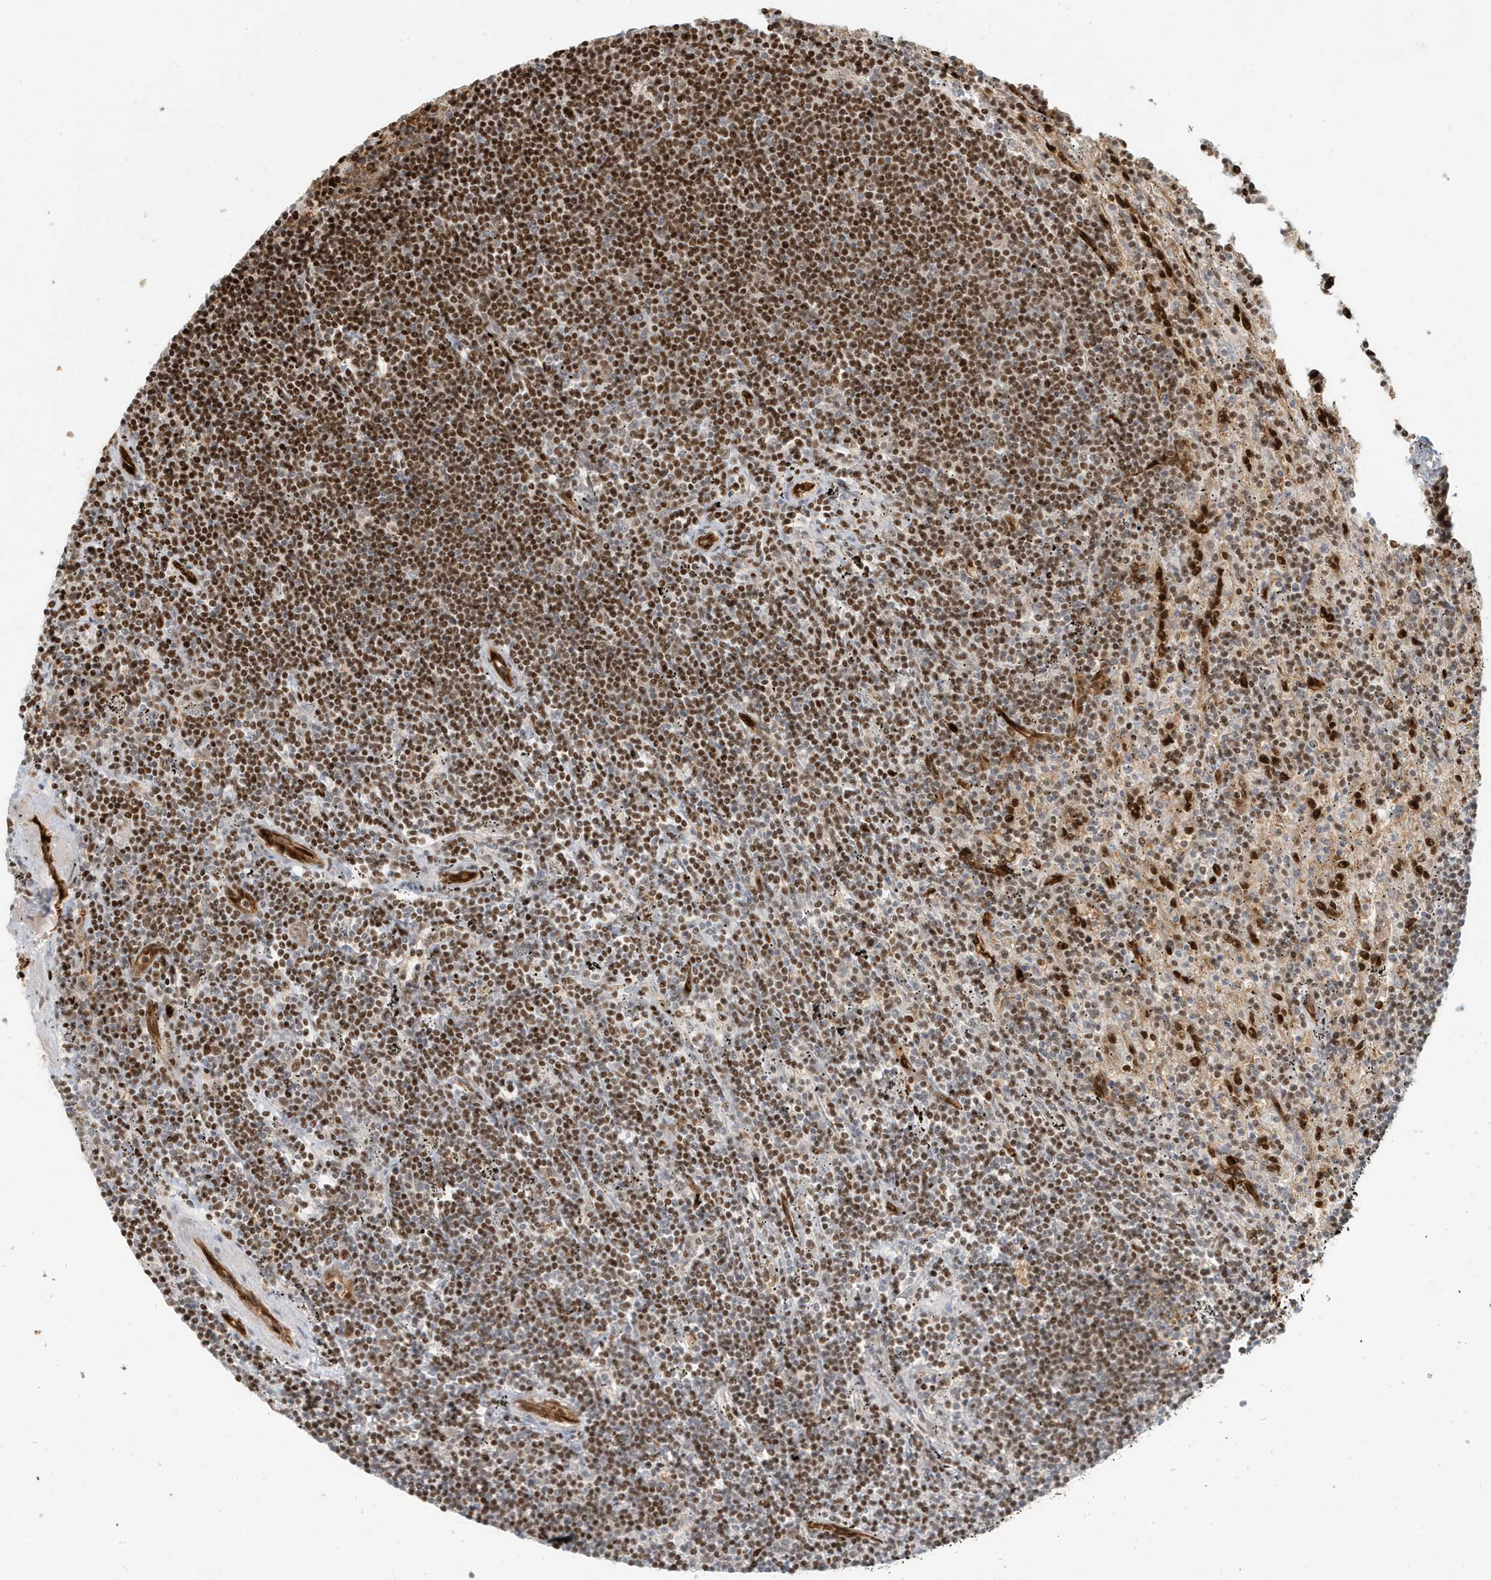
{"staining": {"intensity": "moderate", "quantity": ">75%", "location": "nuclear"}, "tissue": "lymphoma", "cell_type": "Tumor cells", "image_type": "cancer", "snomed": [{"axis": "morphology", "description": "Malignant lymphoma, non-Hodgkin's type, Low grade"}, {"axis": "topography", "description": "Spleen"}], "caption": "Tumor cells demonstrate medium levels of moderate nuclear staining in about >75% of cells in low-grade malignant lymphoma, non-Hodgkin's type.", "gene": "CKS2", "patient": {"sex": "male", "age": 76}}